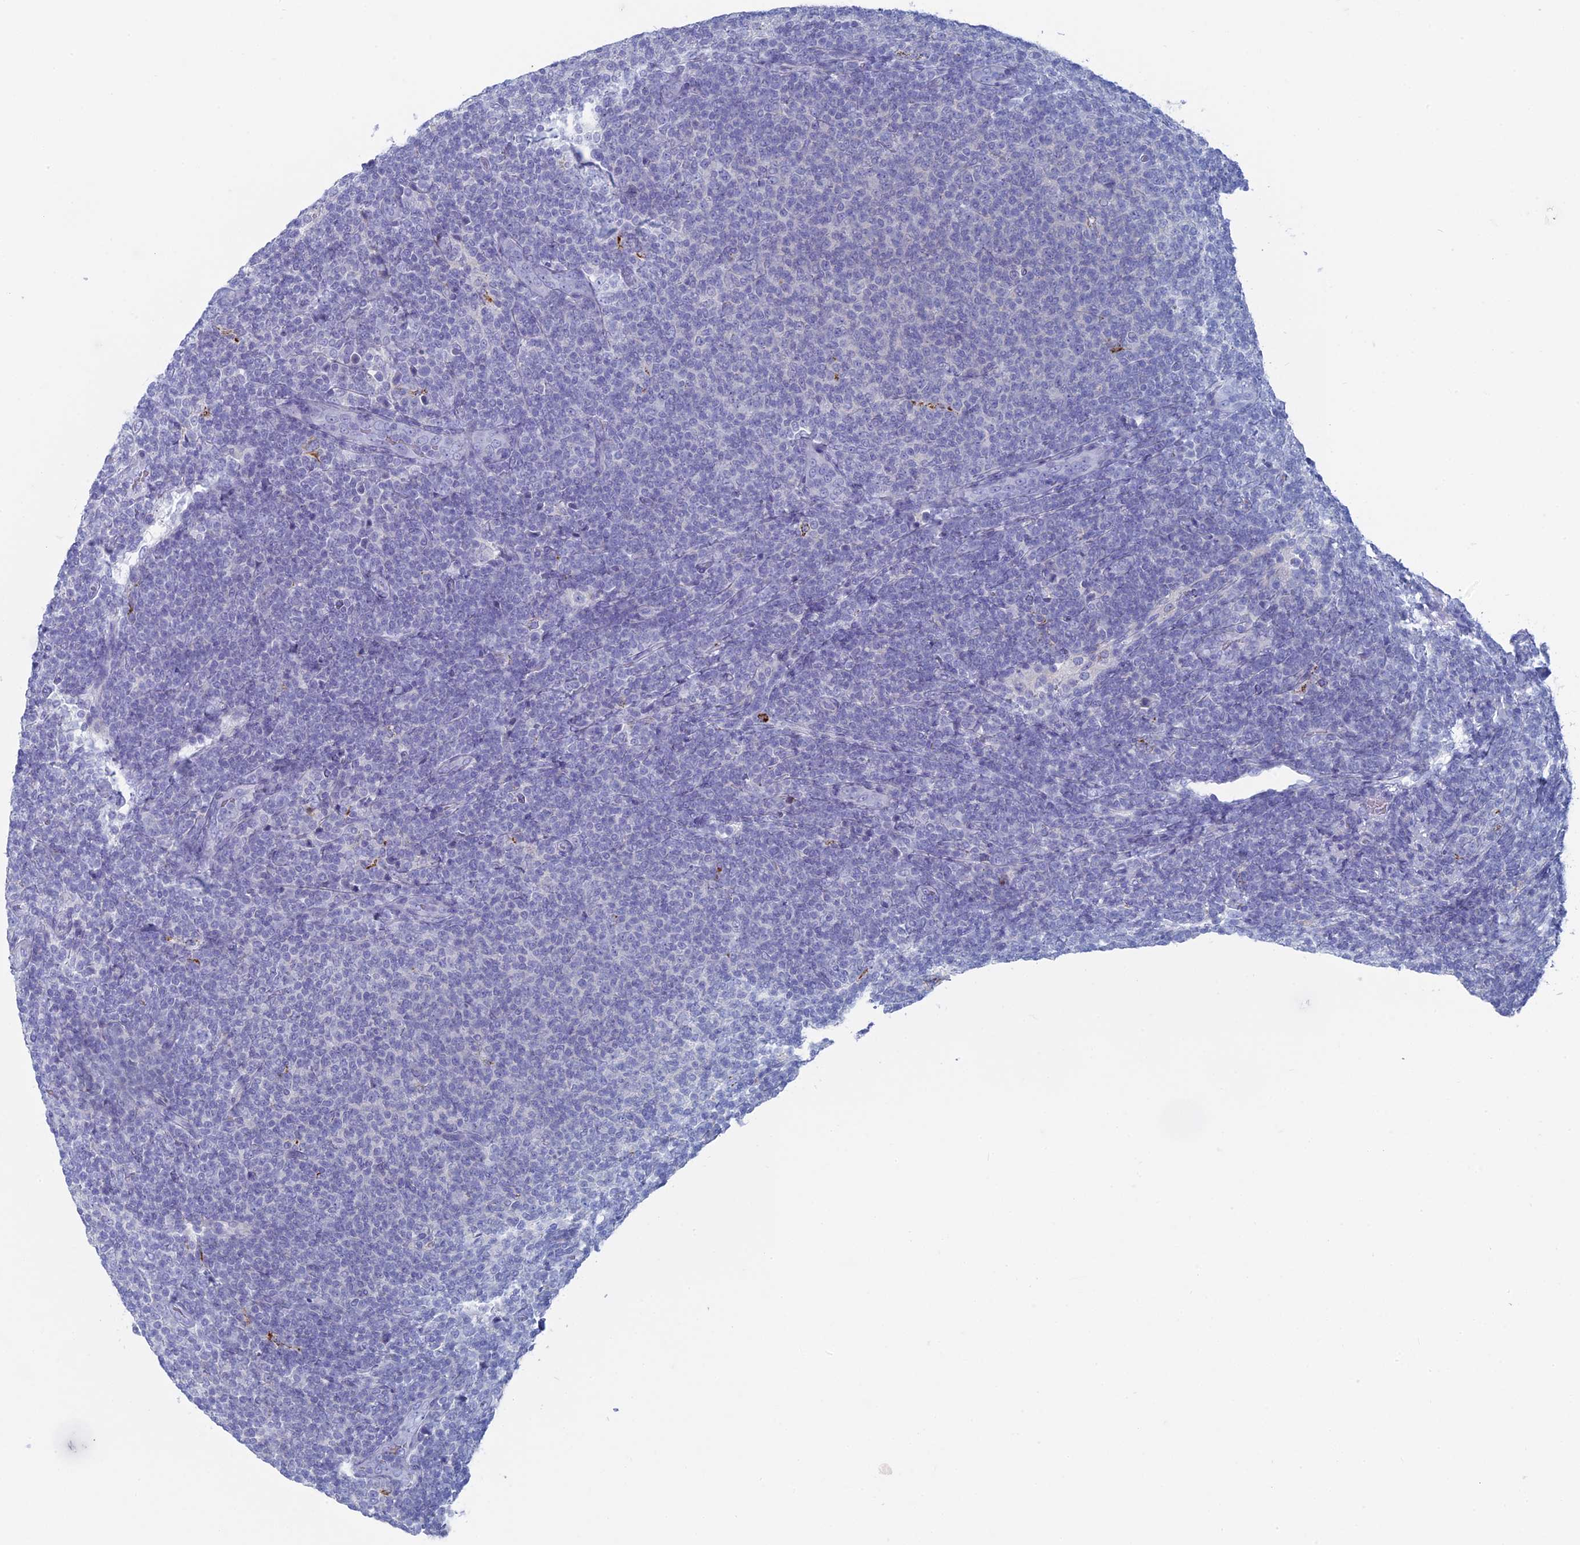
{"staining": {"intensity": "negative", "quantity": "none", "location": "none"}, "tissue": "lymphoma", "cell_type": "Tumor cells", "image_type": "cancer", "snomed": [{"axis": "morphology", "description": "Malignant lymphoma, non-Hodgkin's type, Low grade"}, {"axis": "topography", "description": "Lymph node"}], "caption": "DAB immunohistochemical staining of lymphoma displays no significant expression in tumor cells.", "gene": "ALMS1", "patient": {"sex": "male", "age": 66}}